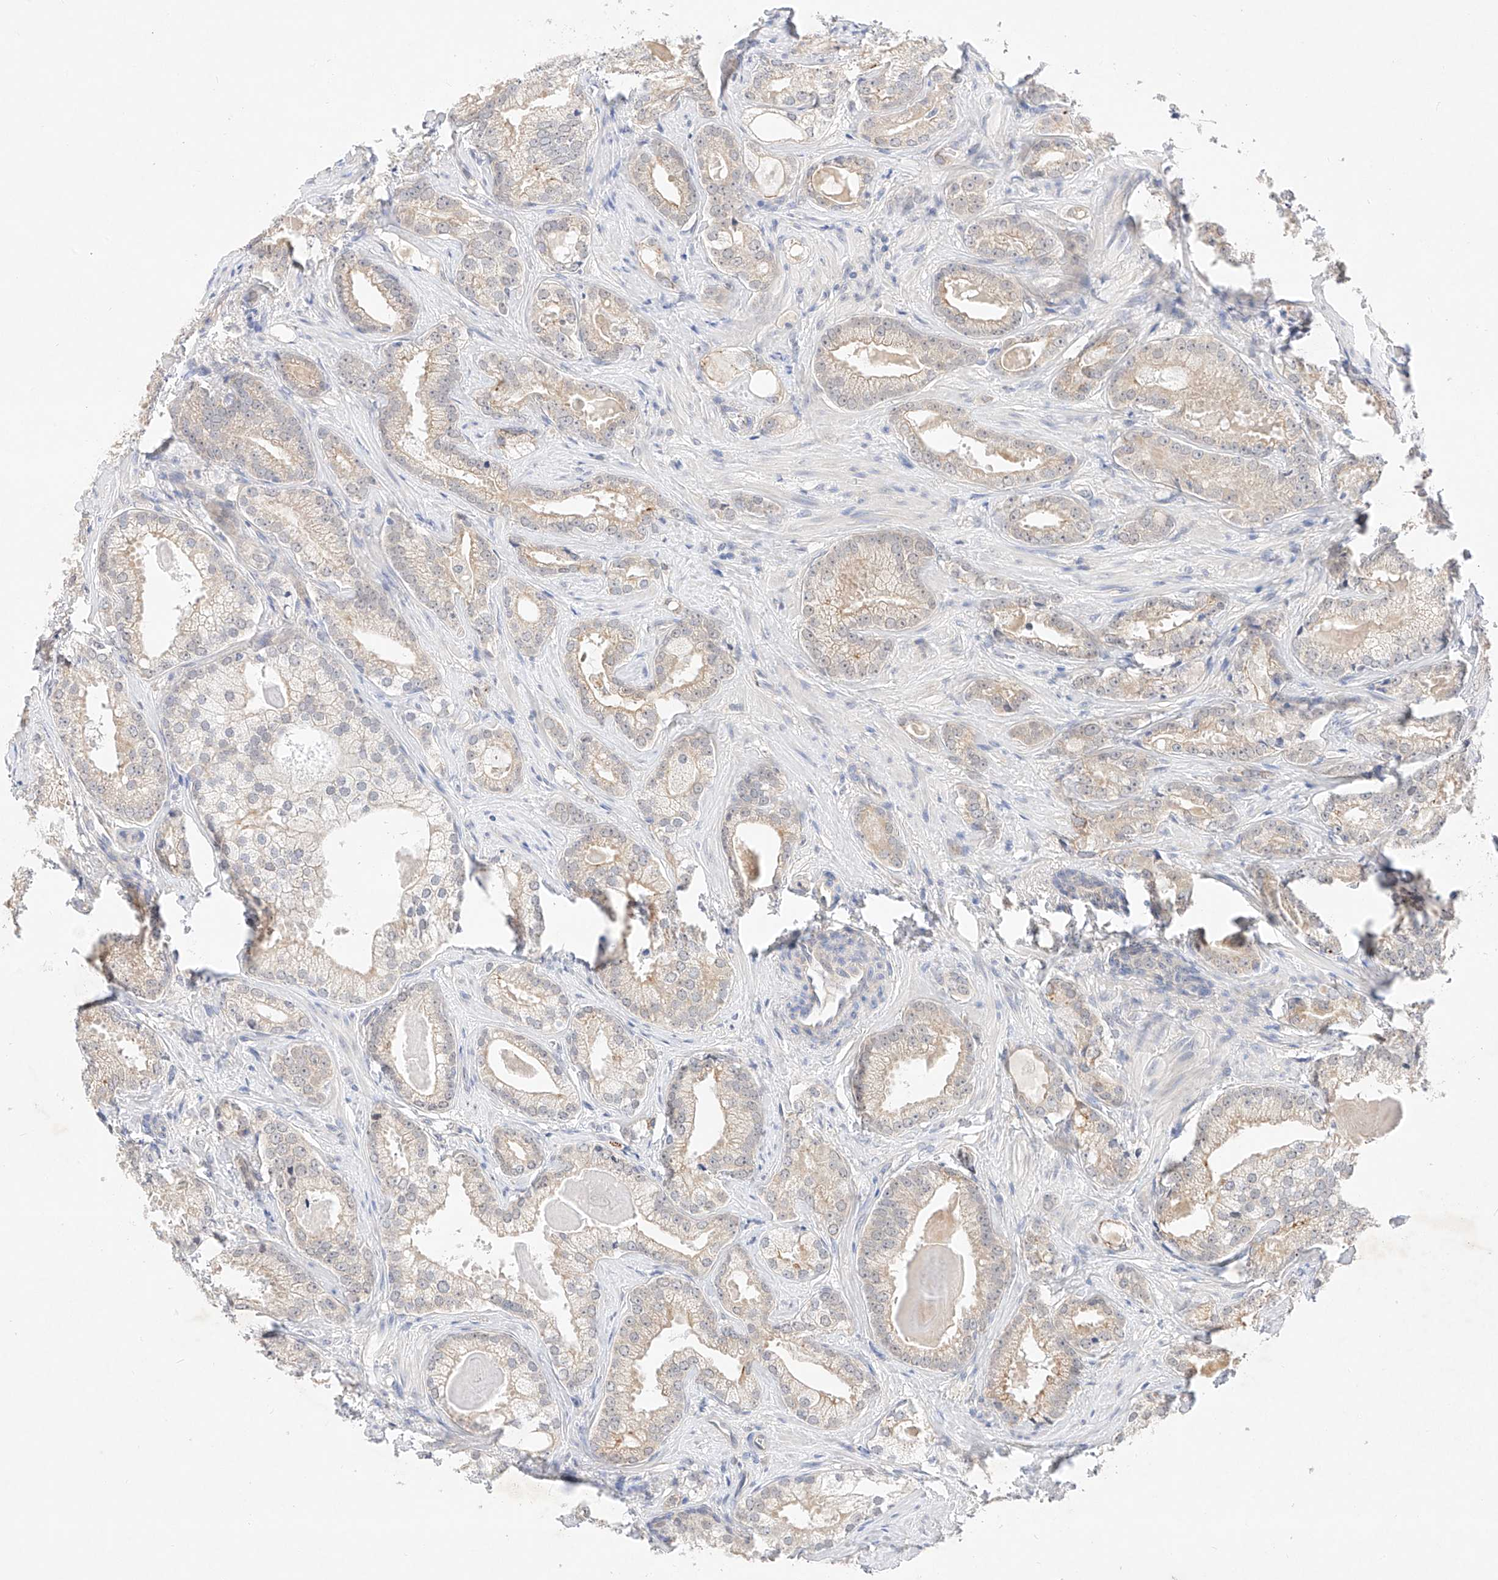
{"staining": {"intensity": "weak", "quantity": "<25%", "location": "cytoplasmic/membranous"}, "tissue": "prostate cancer", "cell_type": "Tumor cells", "image_type": "cancer", "snomed": [{"axis": "morphology", "description": "Normal morphology"}, {"axis": "morphology", "description": "Adenocarcinoma, Low grade"}, {"axis": "topography", "description": "Prostate"}], "caption": "Immunohistochemistry photomicrograph of neoplastic tissue: prostate low-grade adenocarcinoma stained with DAB reveals no significant protein positivity in tumor cells. (IHC, brightfield microscopy, high magnification).", "gene": "IL22RA2", "patient": {"sex": "male", "age": 72}}